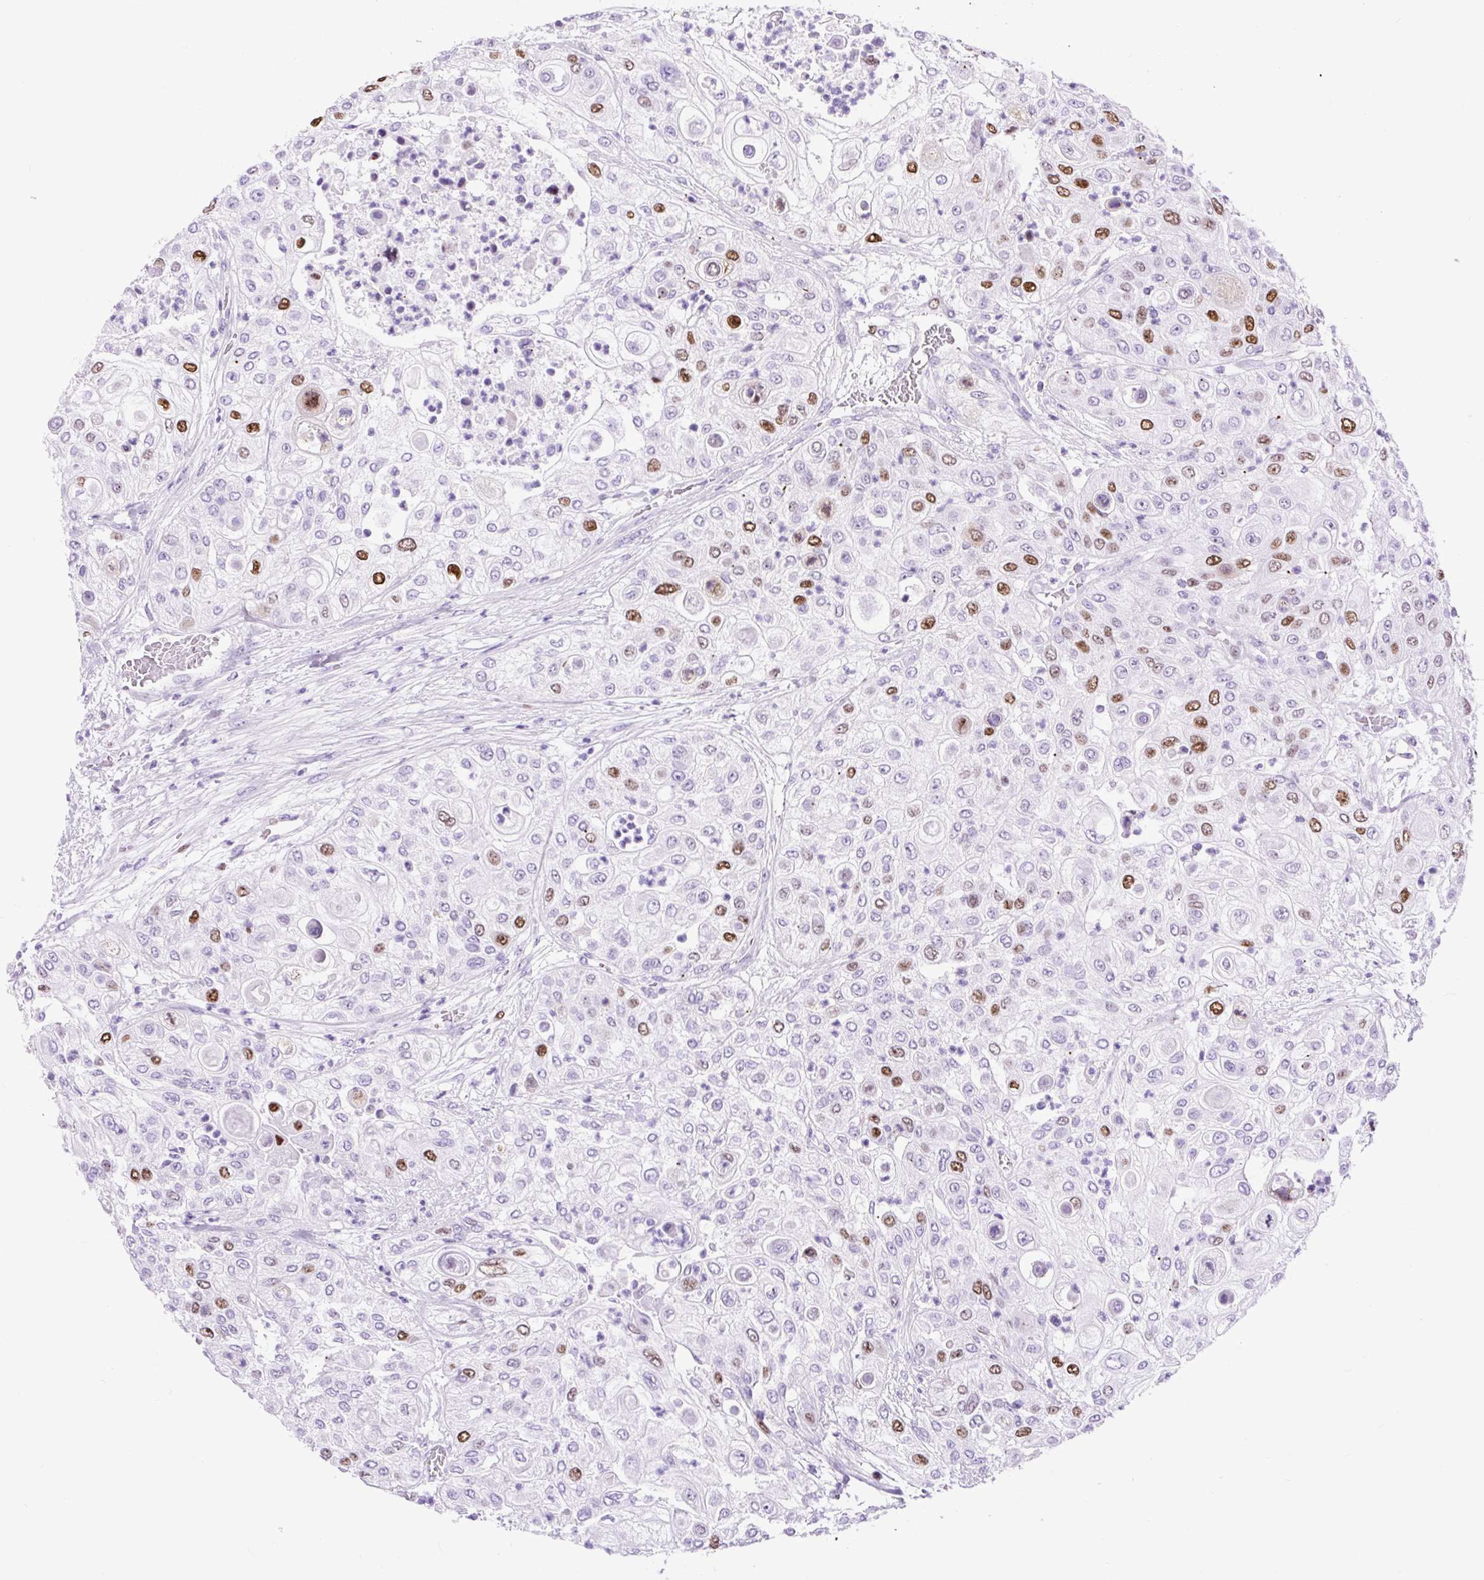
{"staining": {"intensity": "moderate", "quantity": "<25%", "location": "nuclear"}, "tissue": "urothelial cancer", "cell_type": "Tumor cells", "image_type": "cancer", "snomed": [{"axis": "morphology", "description": "Urothelial carcinoma, High grade"}, {"axis": "topography", "description": "Urinary bladder"}], "caption": "Human high-grade urothelial carcinoma stained with a brown dye shows moderate nuclear positive staining in approximately <25% of tumor cells.", "gene": "RACGAP1", "patient": {"sex": "female", "age": 79}}